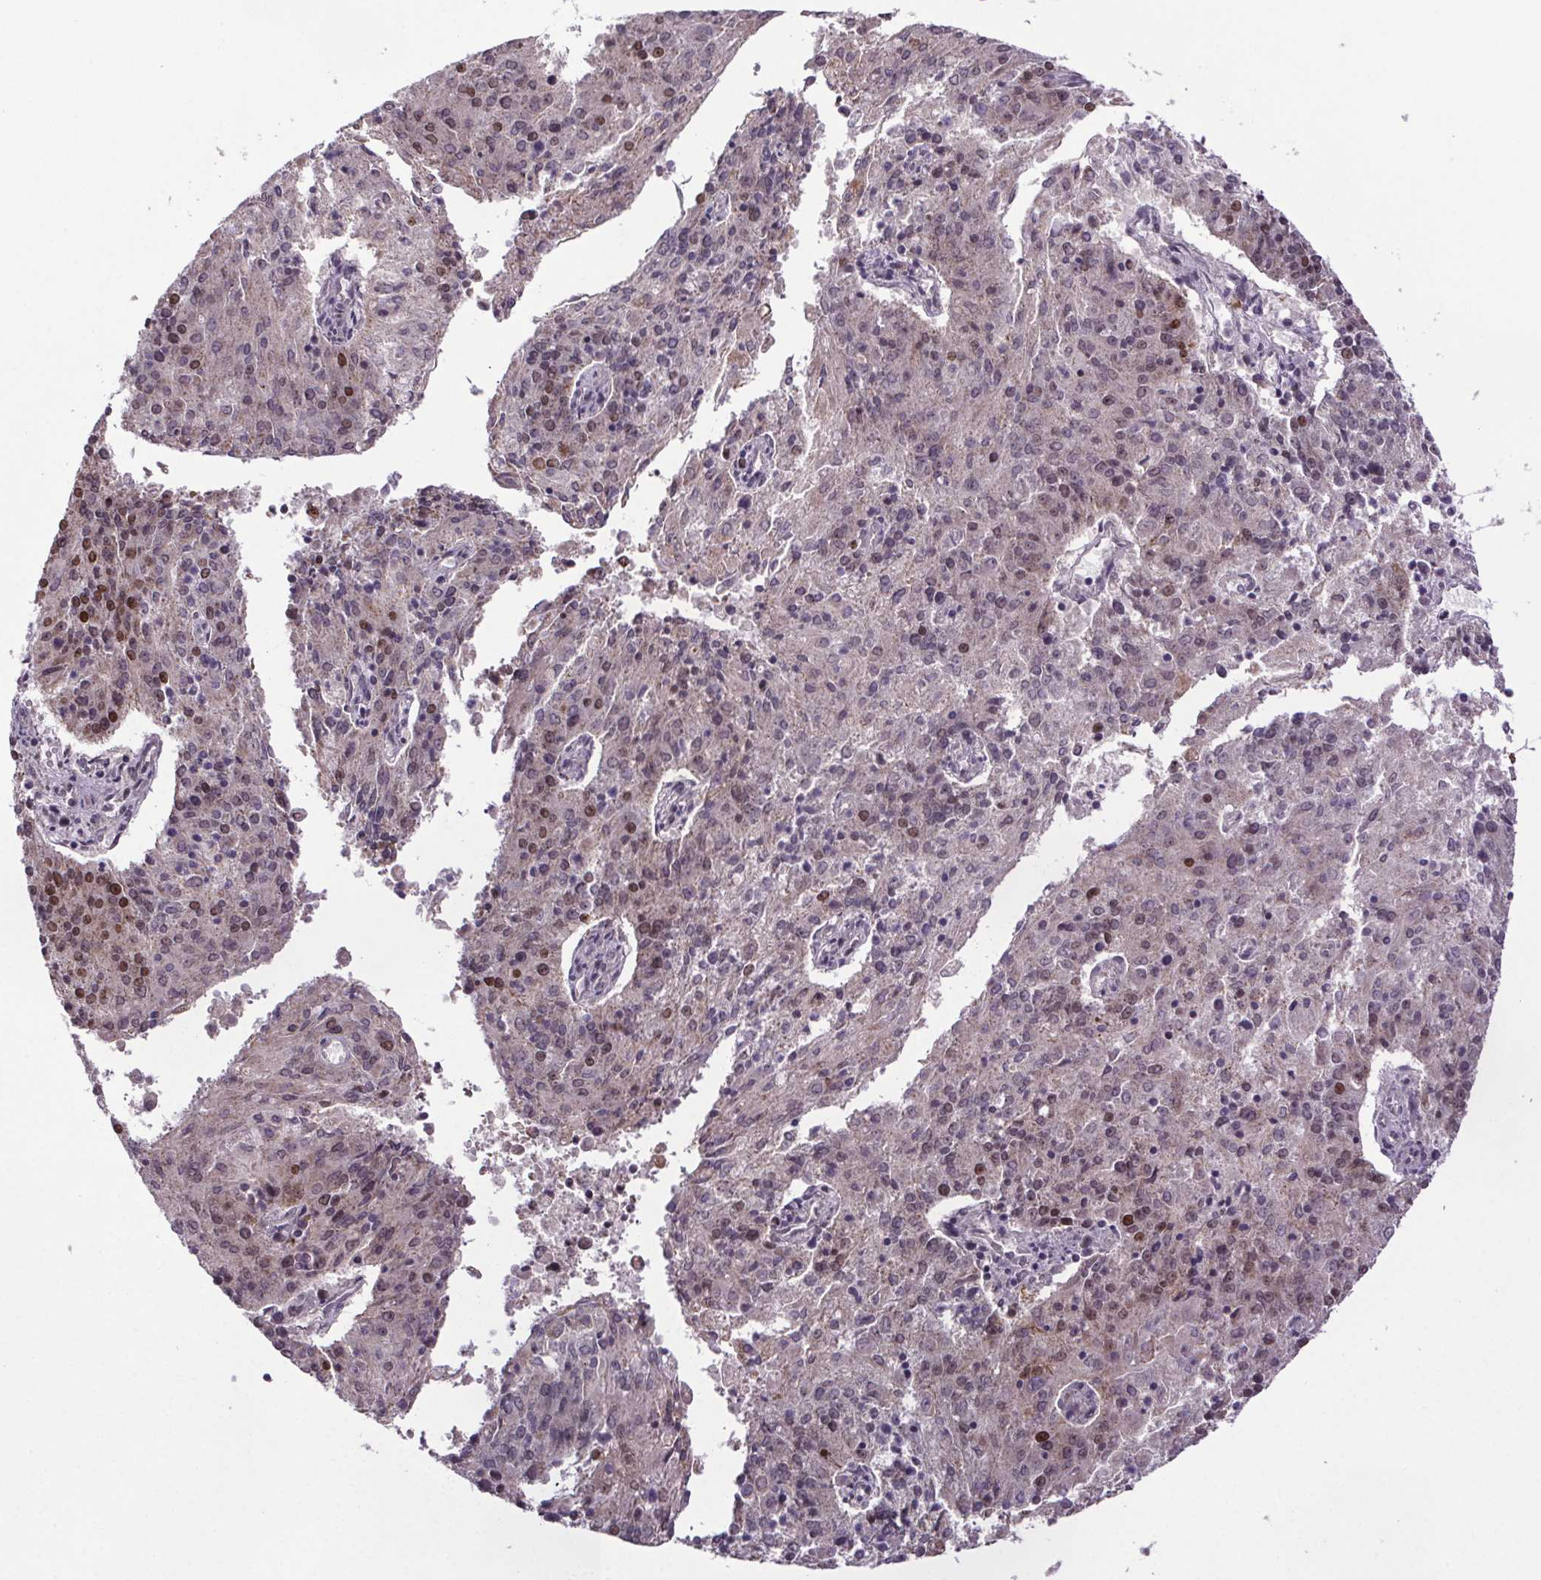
{"staining": {"intensity": "moderate", "quantity": "<25%", "location": "nuclear"}, "tissue": "endometrial cancer", "cell_type": "Tumor cells", "image_type": "cancer", "snomed": [{"axis": "morphology", "description": "Adenocarcinoma, NOS"}, {"axis": "topography", "description": "Endometrium"}], "caption": "Protein staining of adenocarcinoma (endometrial) tissue exhibits moderate nuclear expression in approximately <25% of tumor cells. (DAB (3,3'-diaminobenzidine) IHC with brightfield microscopy, high magnification).", "gene": "ATMIN", "patient": {"sex": "female", "age": 82}}